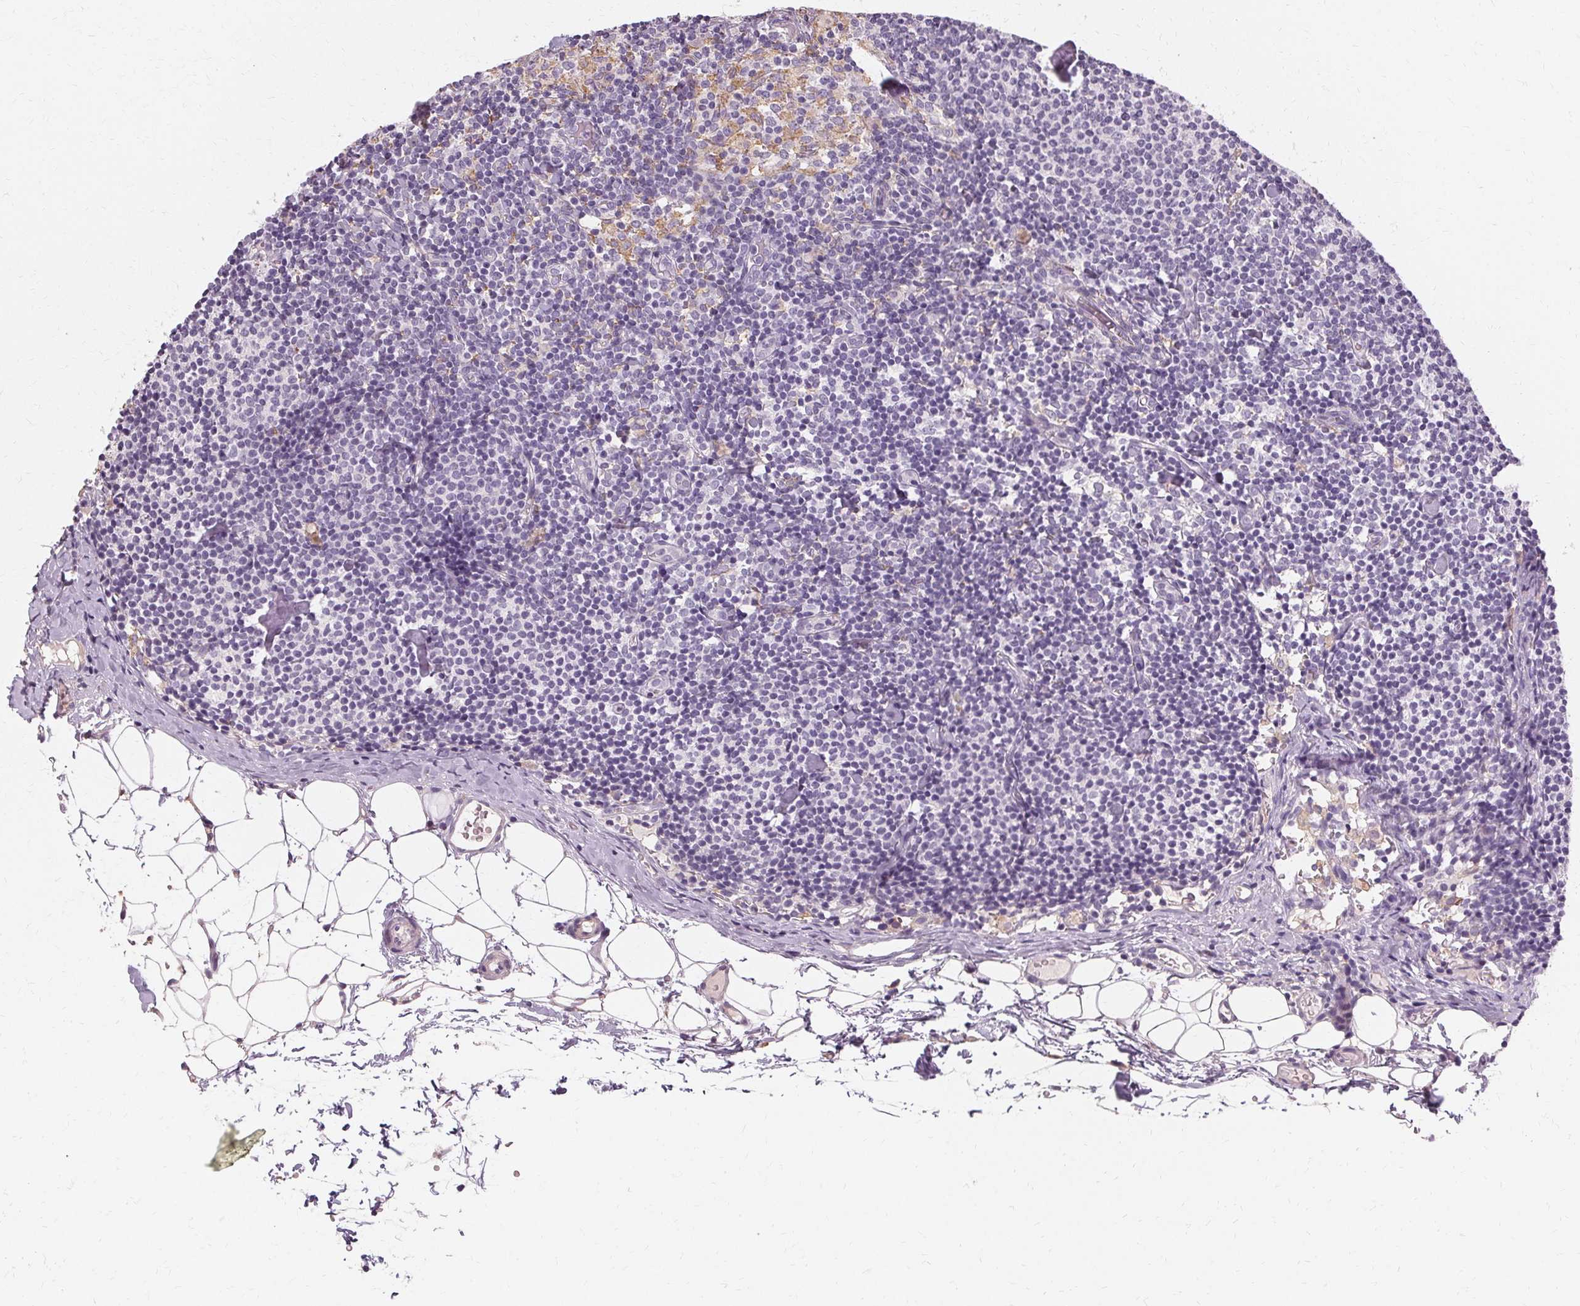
{"staining": {"intensity": "negative", "quantity": "none", "location": "none"}, "tissue": "lymph node", "cell_type": "Germinal center cells", "image_type": "normal", "snomed": [{"axis": "morphology", "description": "Normal tissue, NOS"}, {"axis": "topography", "description": "Lymph node"}], "caption": "IHC image of benign lymph node: lymph node stained with DAB (3,3'-diaminobenzidine) displays no significant protein expression in germinal center cells. (IHC, brightfield microscopy, high magnification).", "gene": "IFNGR1", "patient": {"sex": "female", "age": 41}}